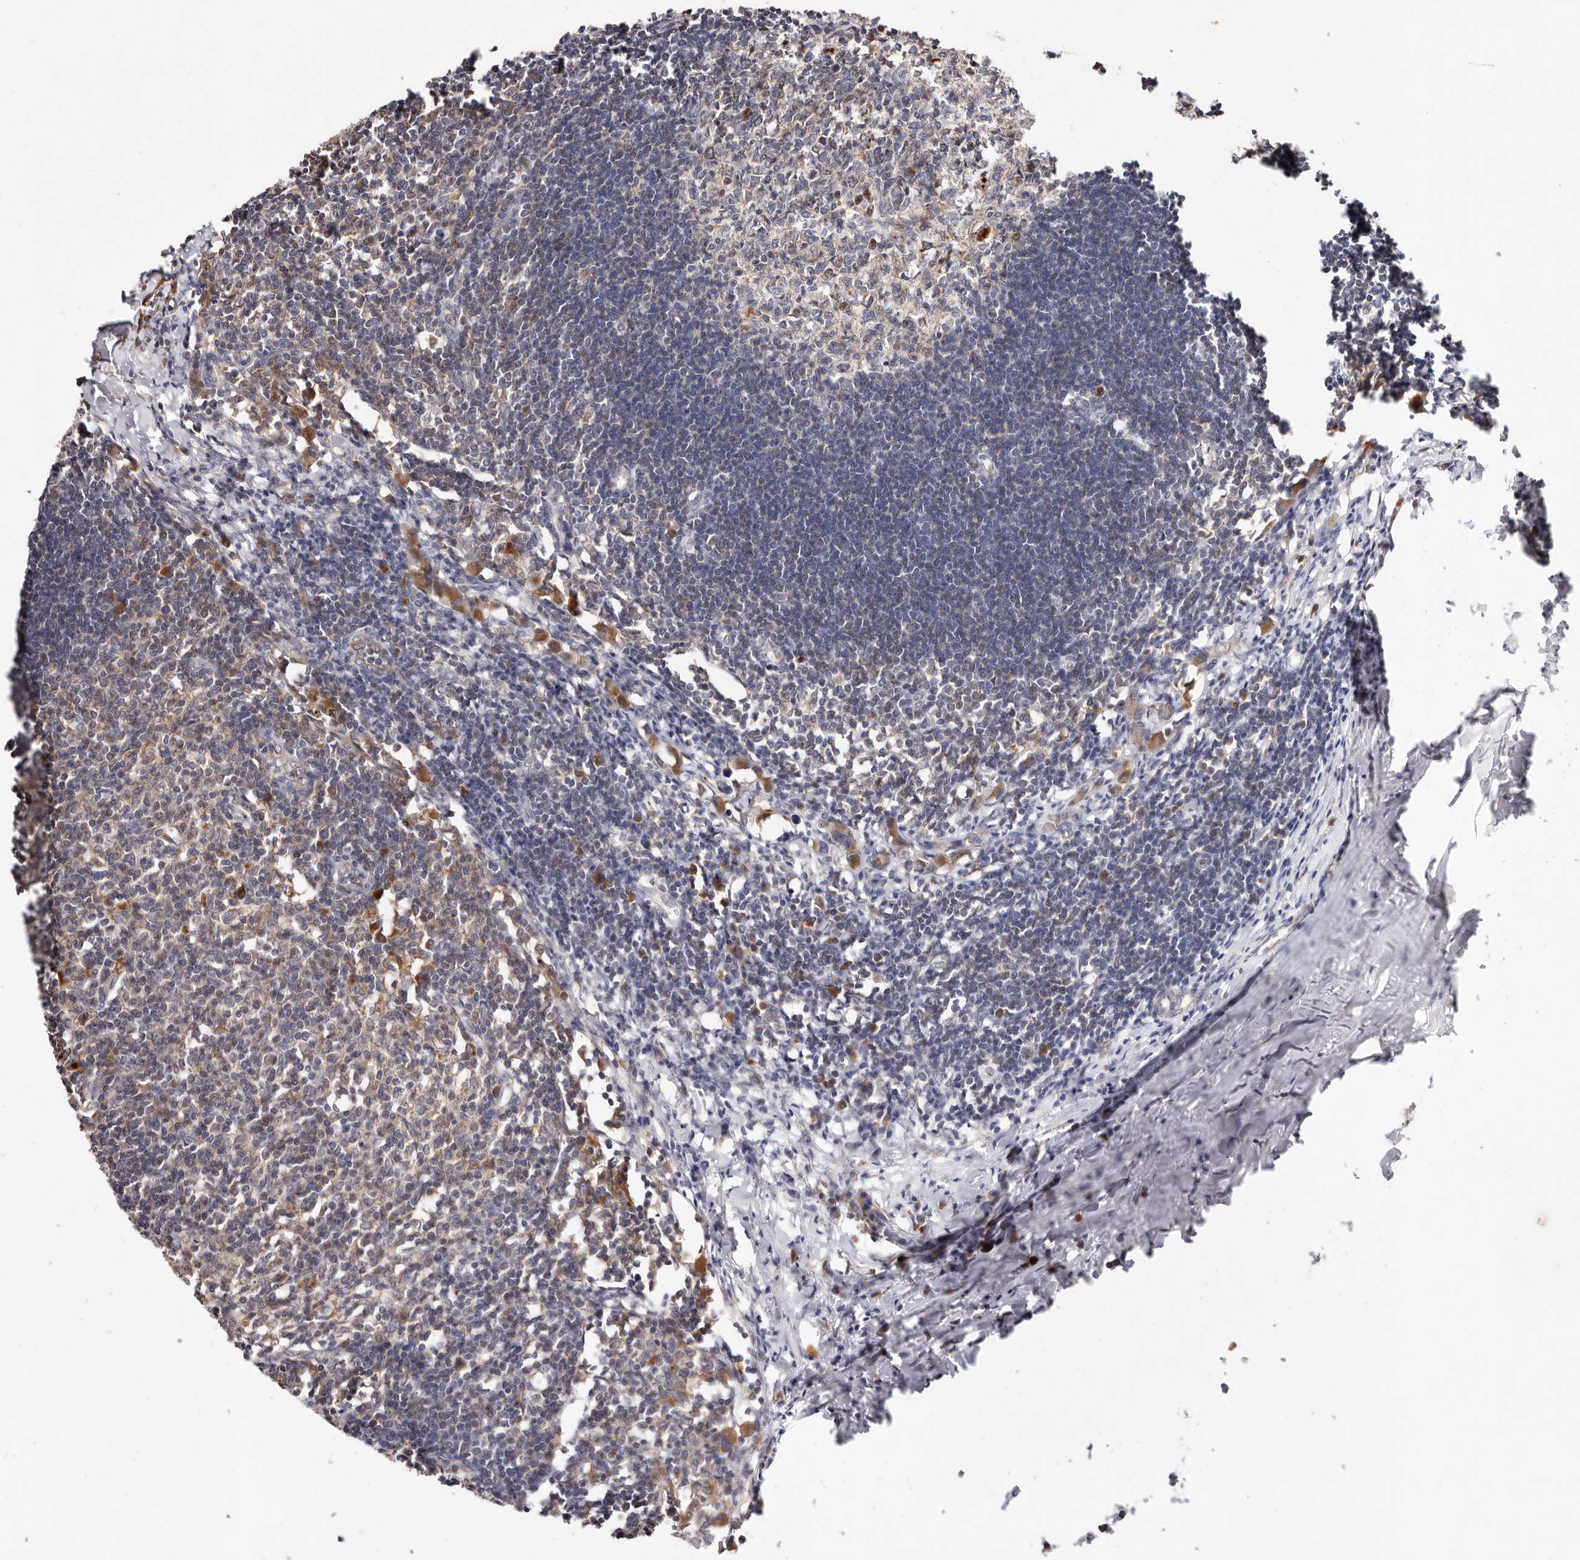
{"staining": {"intensity": "moderate", "quantity": "<25%", "location": "cytoplasmic/membranous"}, "tissue": "lymph node", "cell_type": "Germinal center cells", "image_type": "normal", "snomed": [{"axis": "morphology", "description": "Normal tissue, NOS"}, {"axis": "morphology", "description": "Malignant melanoma, Metastatic site"}, {"axis": "topography", "description": "Lymph node"}], "caption": "Immunohistochemistry (DAB) staining of normal lymph node reveals moderate cytoplasmic/membranous protein positivity in about <25% of germinal center cells.", "gene": "USP33", "patient": {"sex": "male", "age": 41}}